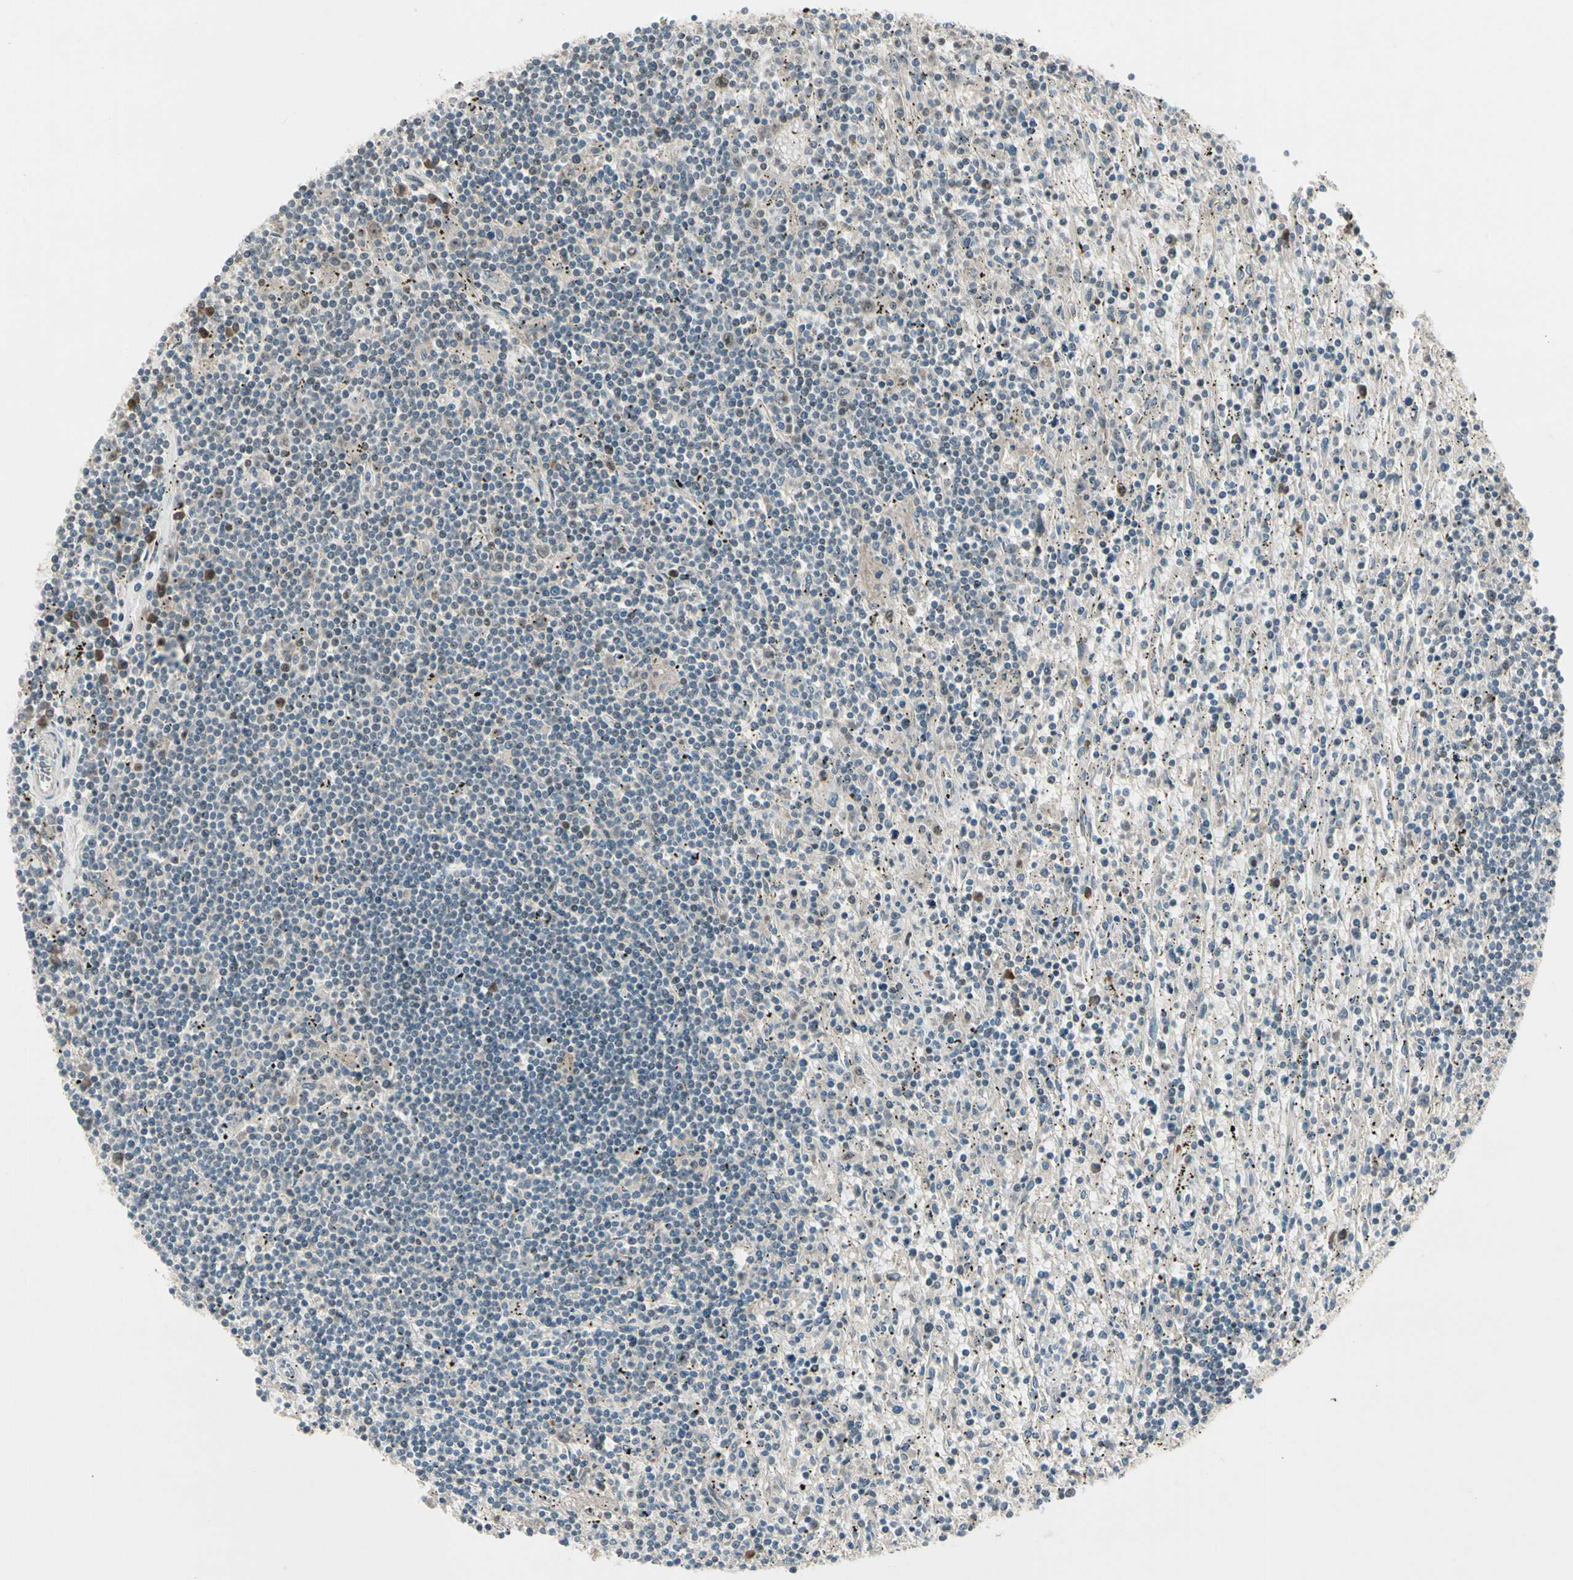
{"staining": {"intensity": "weak", "quantity": "<25%", "location": "cytoplasmic/membranous,nuclear"}, "tissue": "lymphoma", "cell_type": "Tumor cells", "image_type": "cancer", "snomed": [{"axis": "morphology", "description": "Malignant lymphoma, non-Hodgkin's type, Low grade"}, {"axis": "topography", "description": "Spleen"}], "caption": "Immunohistochemistry (IHC) photomicrograph of low-grade malignant lymphoma, non-Hodgkin's type stained for a protein (brown), which shows no staining in tumor cells.", "gene": "GTF3A", "patient": {"sex": "male", "age": 76}}